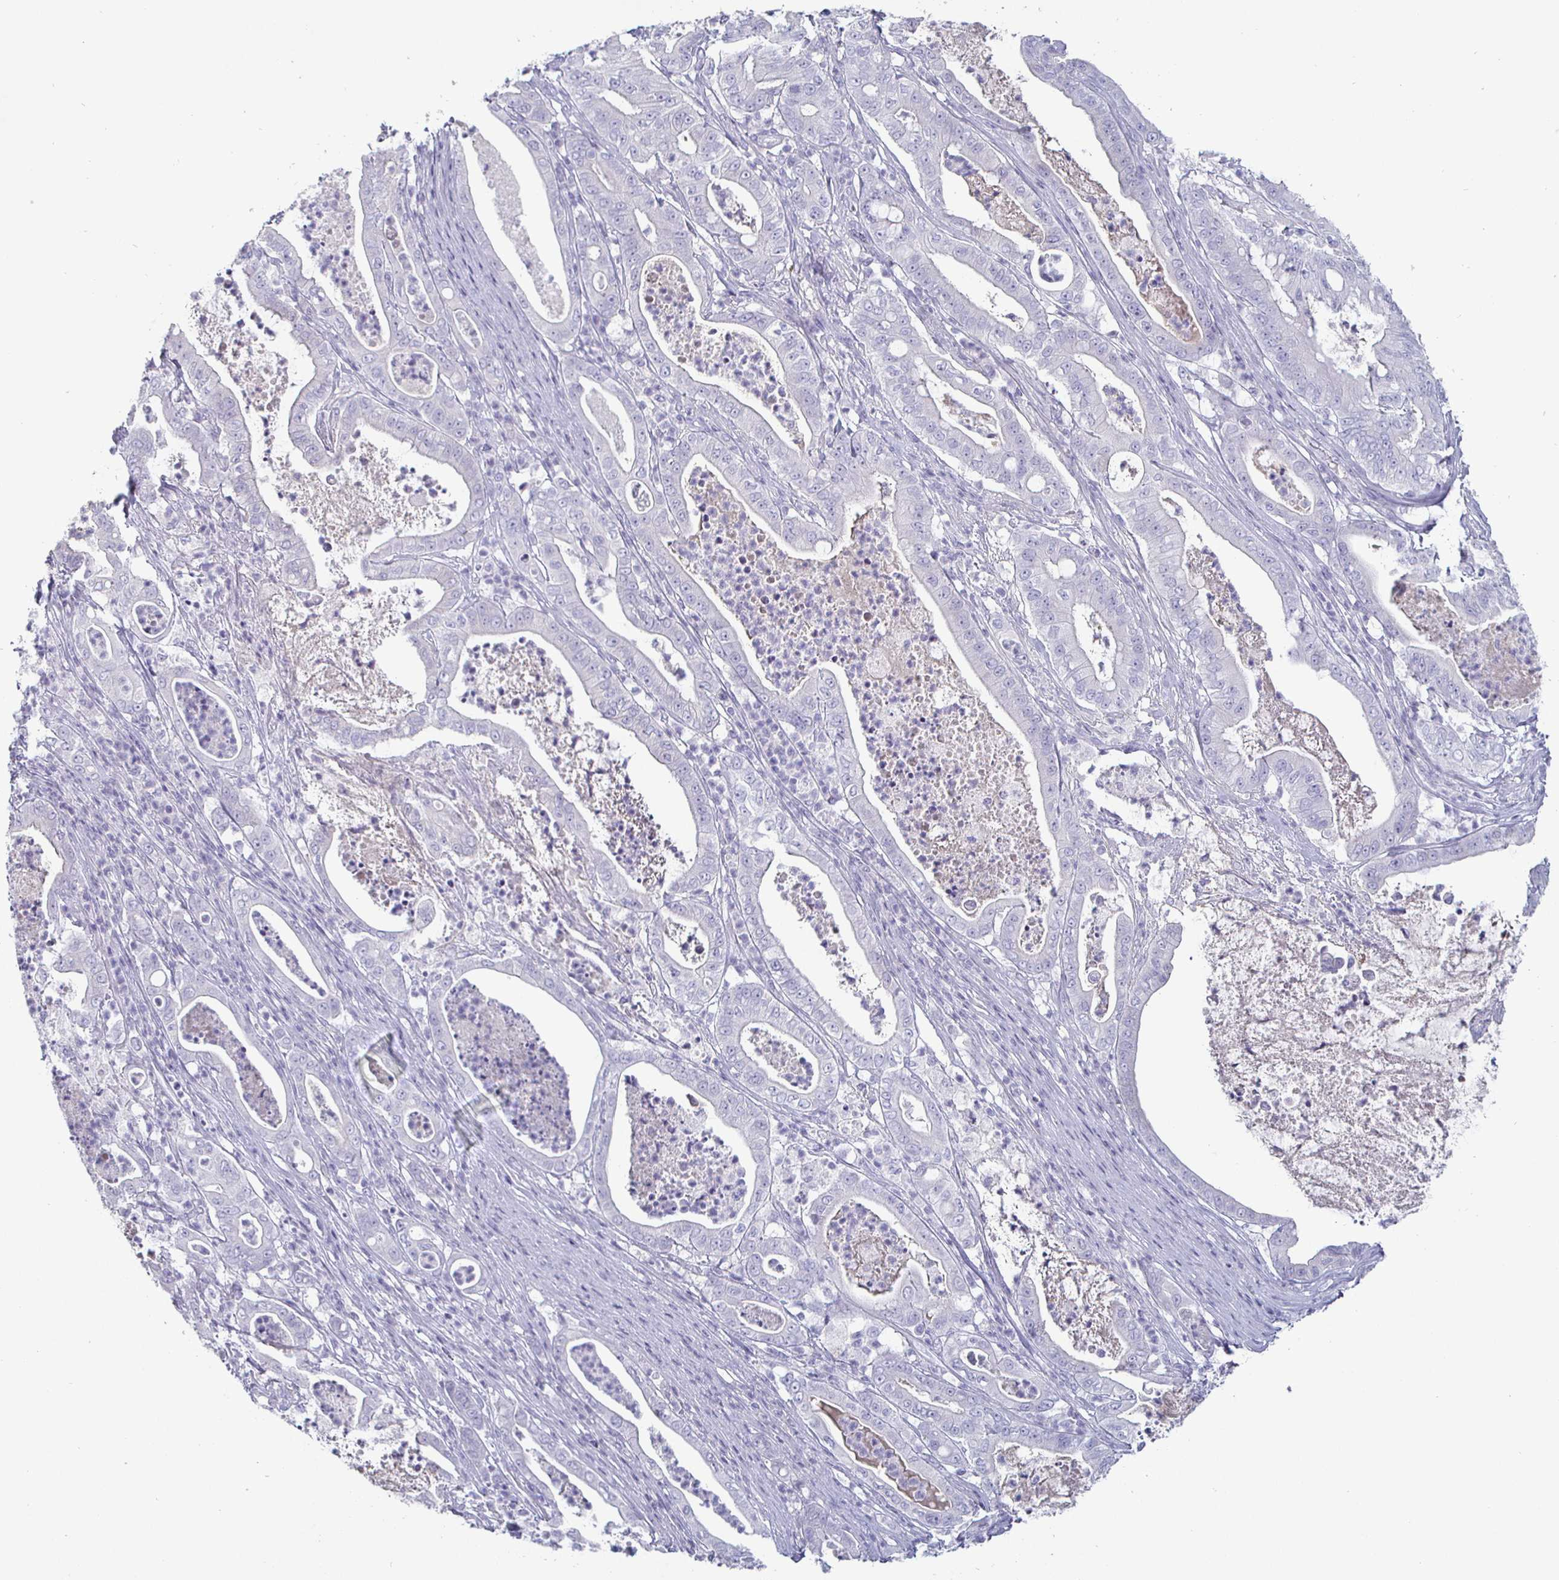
{"staining": {"intensity": "negative", "quantity": "none", "location": "none"}, "tissue": "pancreatic cancer", "cell_type": "Tumor cells", "image_type": "cancer", "snomed": [{"axis": "morphology", "description": "Adenocarcinoma, NOS"}, {"axis": "topography", "description": "Pancreas"}], "caption": "Immunohistochemistry (IHC) photomicrograph of neoplastic tissue: human adenocarcinoma (pancreatic) stained with DAB demonstrates no significant protein expression in tumor cells.", "gene": "ENPP1", "patient": {"sex": "male", "age": 71}}